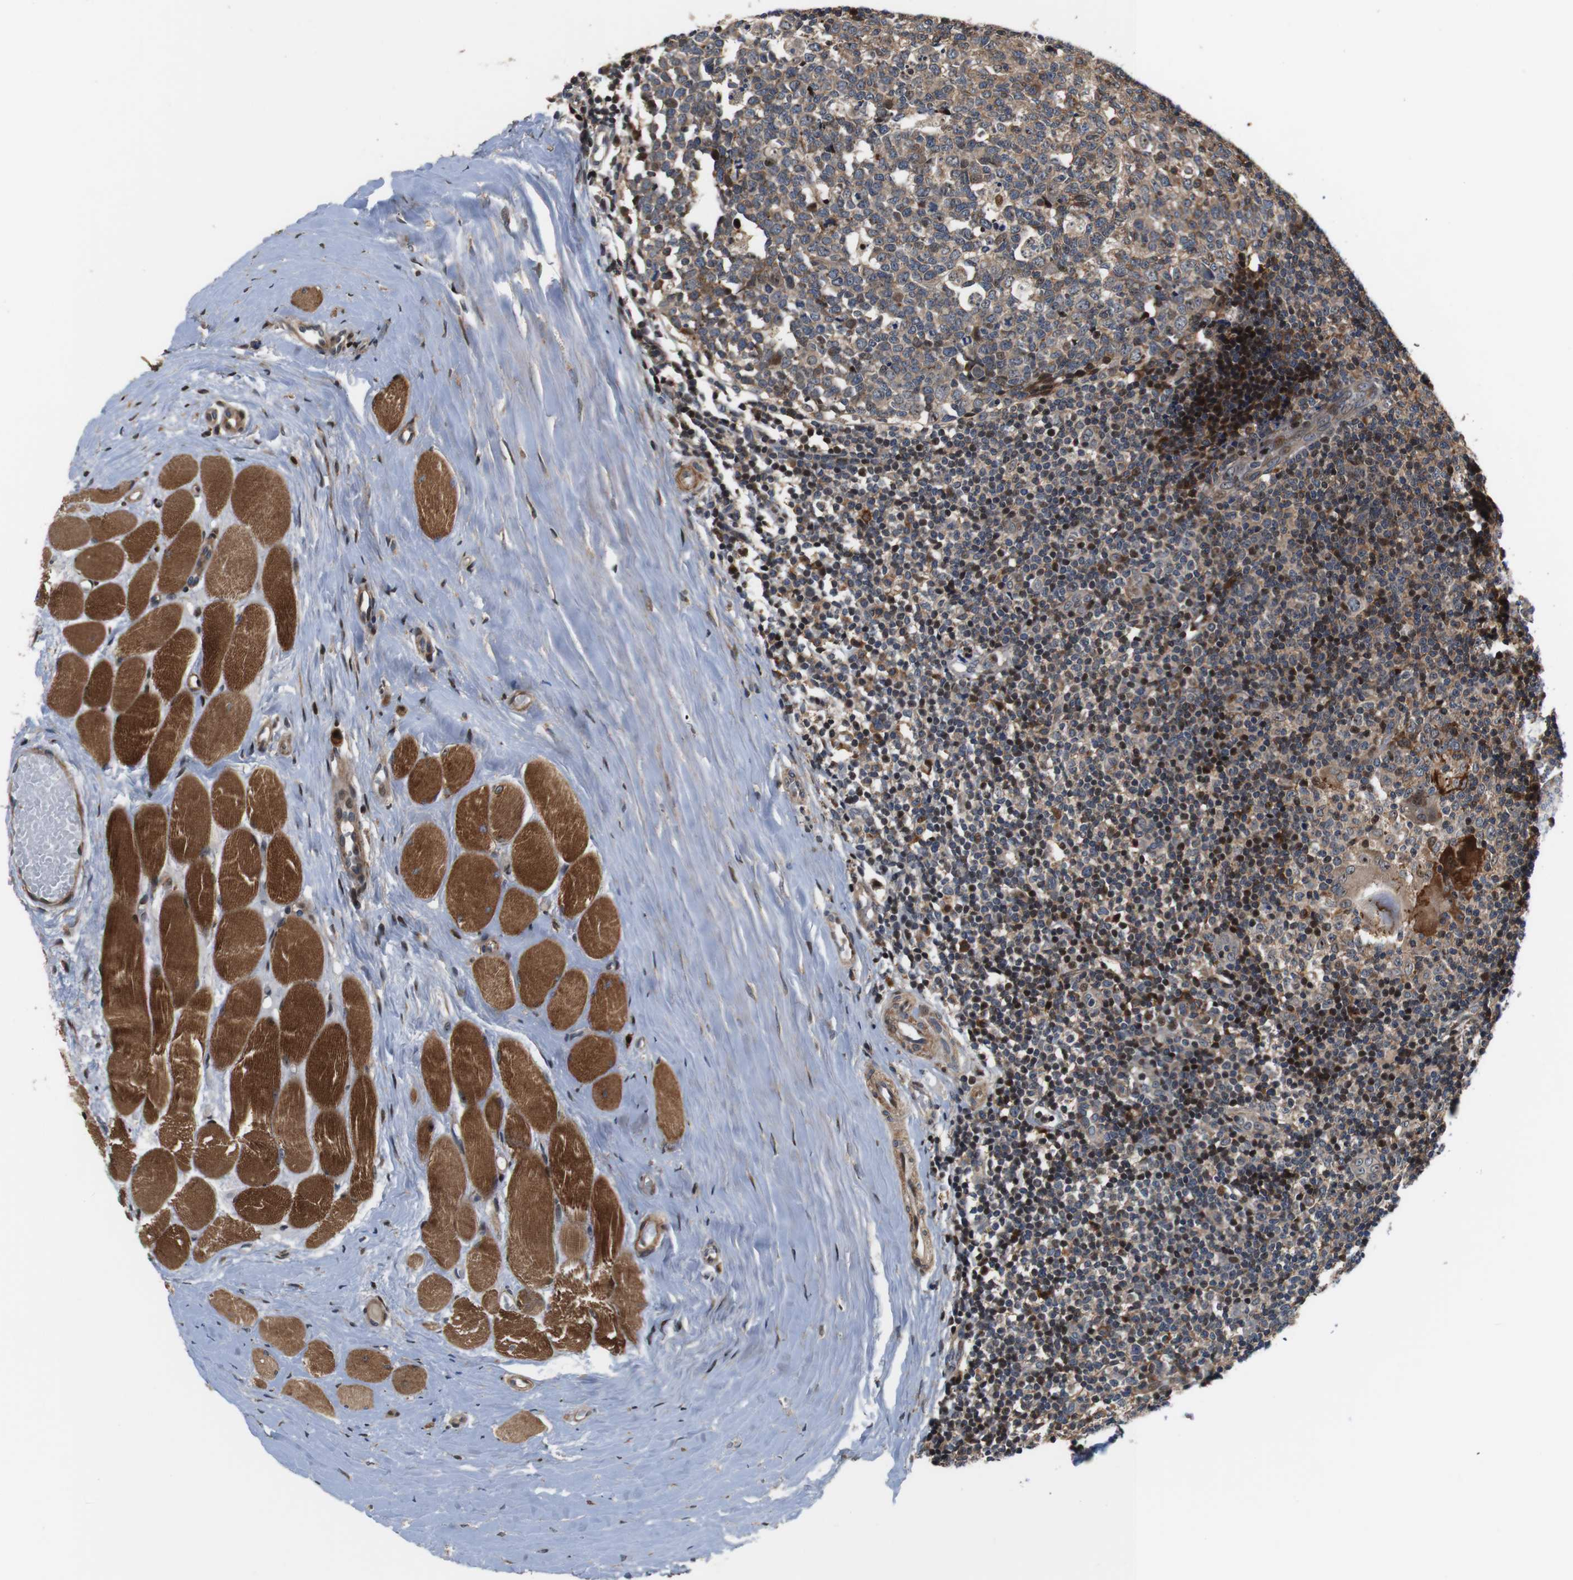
{"staining": {"intensity": "strong", "quantity": "25%-75%", "location": "cytoplasmic/membranous,nuclear"}, "tissue": "tonsil", "cell_type": "Germinal center cells", "image_type": "normal", "snomed": [{"axis": "morphology", "description": "Normal tissue, NOS"}, {"axis": "topography", "description": "Tonsil"}], "caption": "A high-resolution micrograph shows IHC staining of unremarkable tonsil, which displays strong cytoplasmic/membranous,nuclear expression in about 25%-75% of germinal center cells. (Stains: DAB (3,3'-diaminobenzidine) in brown, nuclei in blue, Microscopy: brightfield microscopy at high magnification).", "gene": "LRP4", "patient": {"sex": "female", "age": 19}}